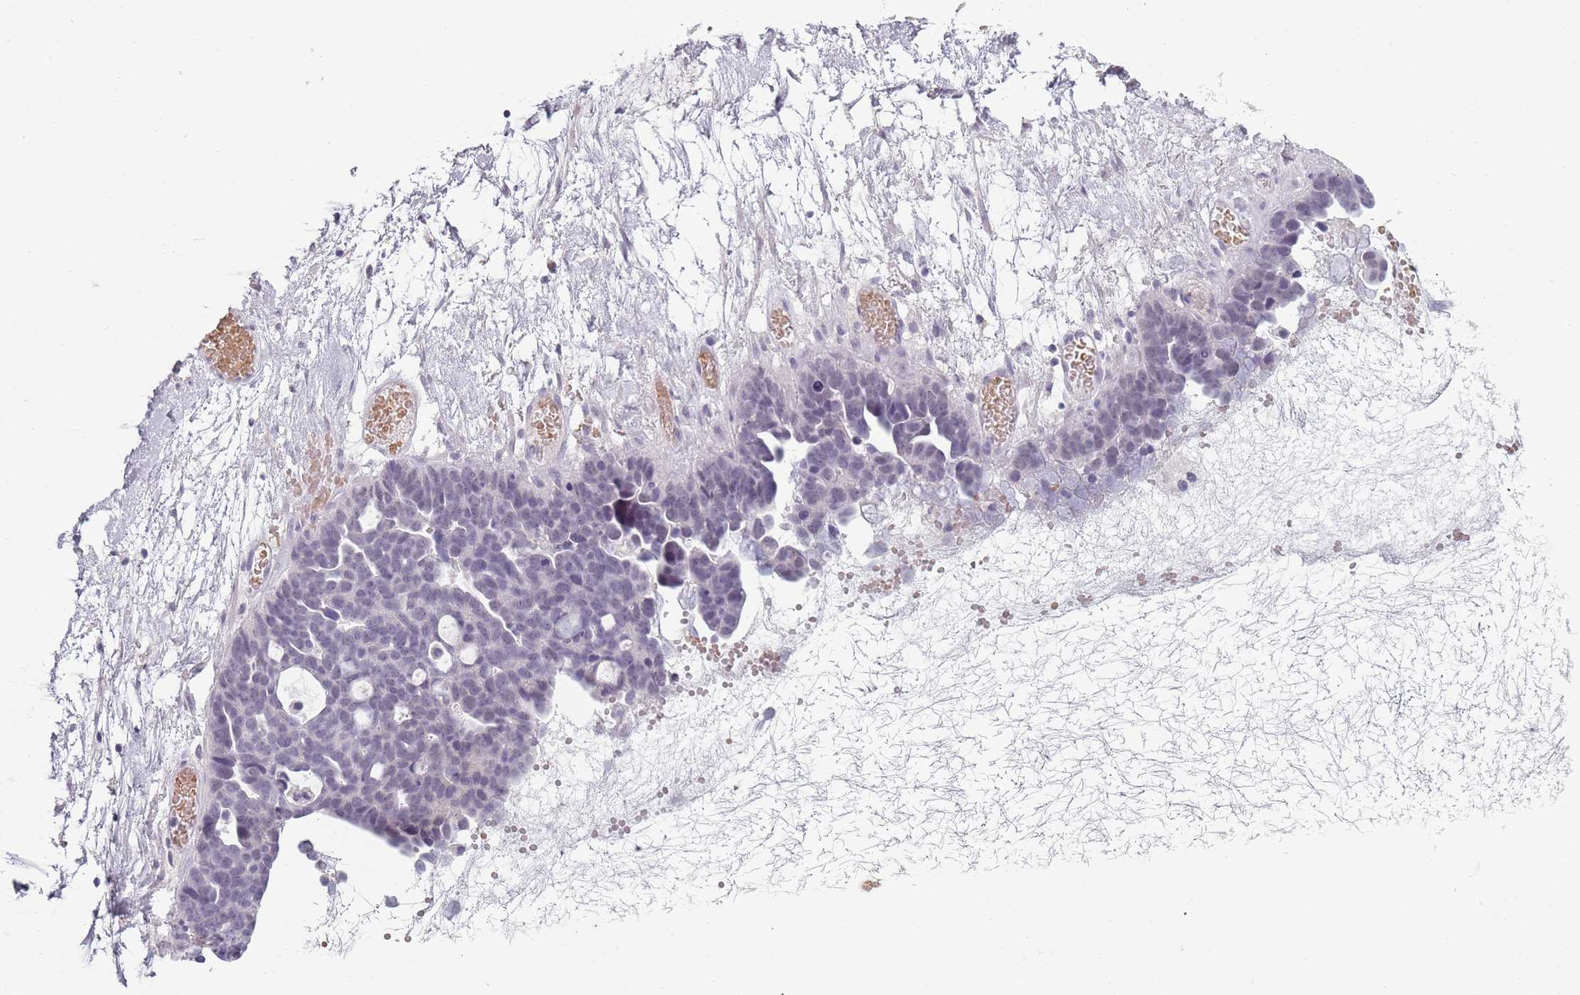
{"staining": {"intensity": "negative", "quantity": "none", "location": "none"}, "tissue": "ovarian cancer", "cell_type": "Tumor cells", "image_type": "cancer", "snomed": [{"axis": "morphology", "description": "Cystadenocarcinoma, serous, NOS"}, {"axis": "topography", "description": "Ovary"}], "caption": "Tumor cells show no significant expression in ovarian cancer (serous cystadenocarcinoma).", "gene": "PIEZO1", "patient": {"sex": "female", "age": 54}}